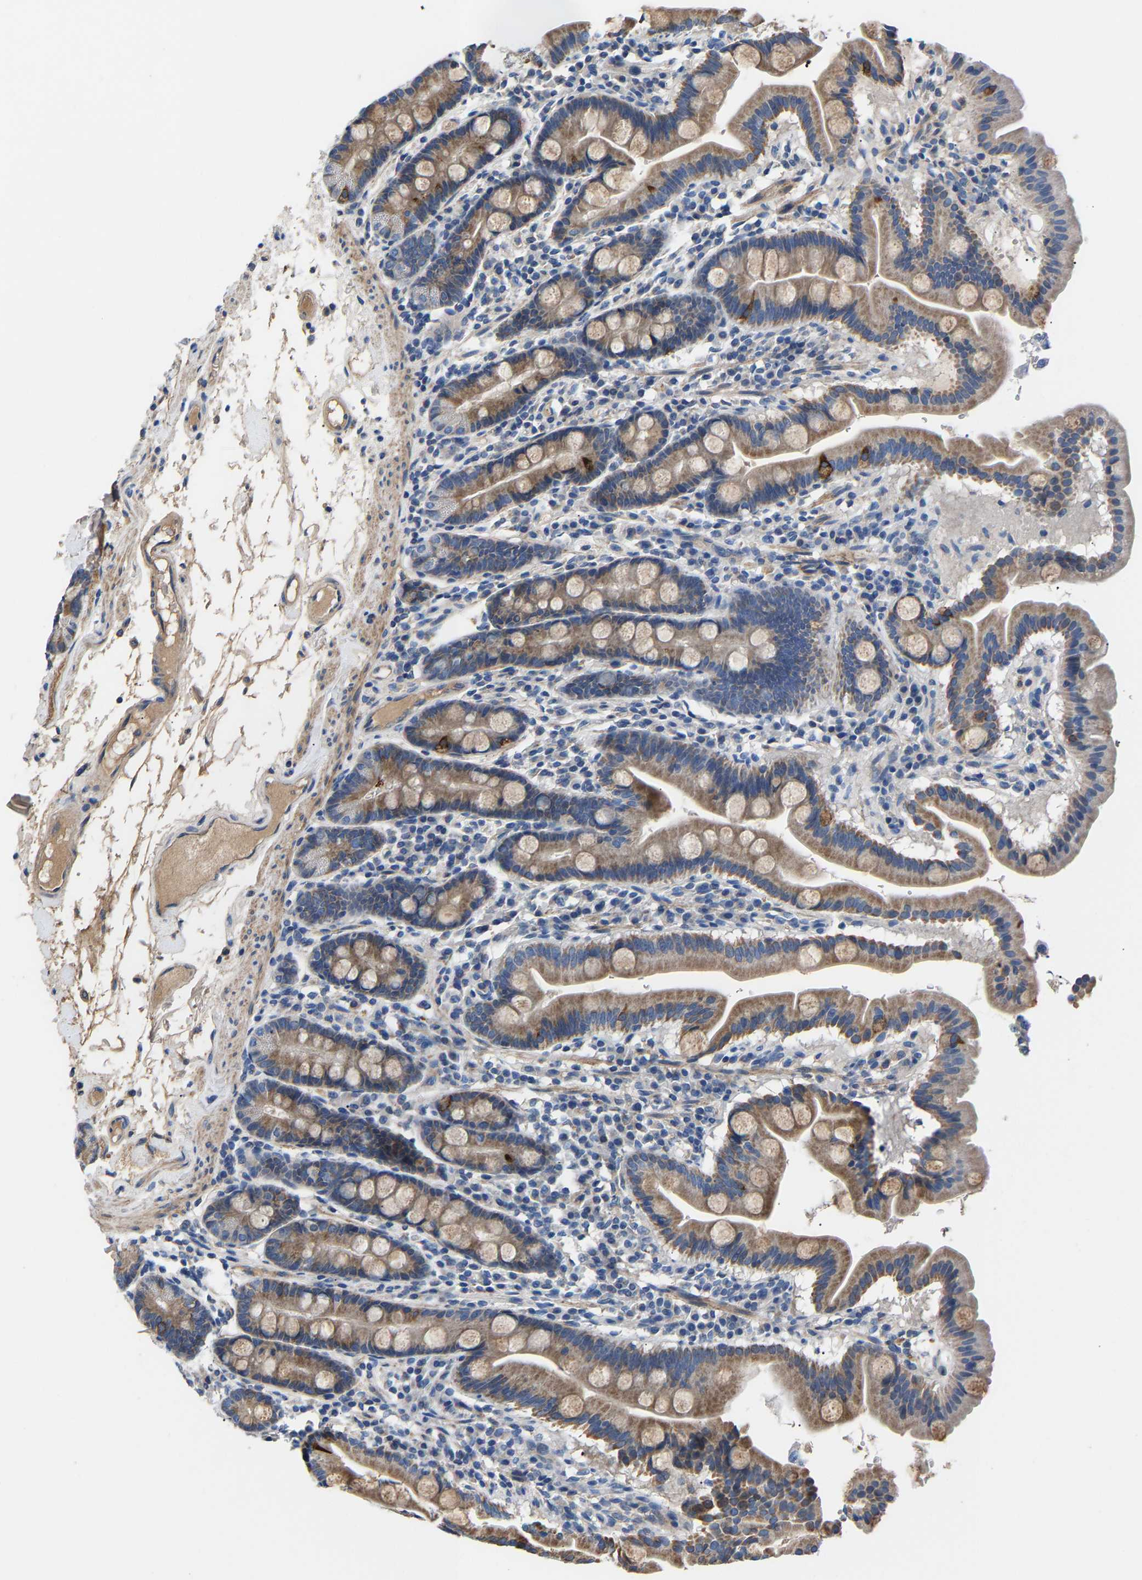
{"staining": {"intensity": "moderate", "quantity": ">75%", "location": "cytoplasmic/membranous"}, "tissue": "duodenum", "cell_type": "Glandular cells", "image_type": "normal", "snomed": [{"axis": "morphology", "description": "Normal tissue, NOS"}, {"axis": "topography", "description": "Duodenum"}], "caption": "The histopathology image displays staining of benign duodenum, revealing moderate cytoplasmic/membranous protein staining (brown color) within glandular cells. (brown staining indicates protein expression, while blue staining denotes nuclei).", "gene": "CCDC171", "patient": {"sex": "male", "age": 50}}